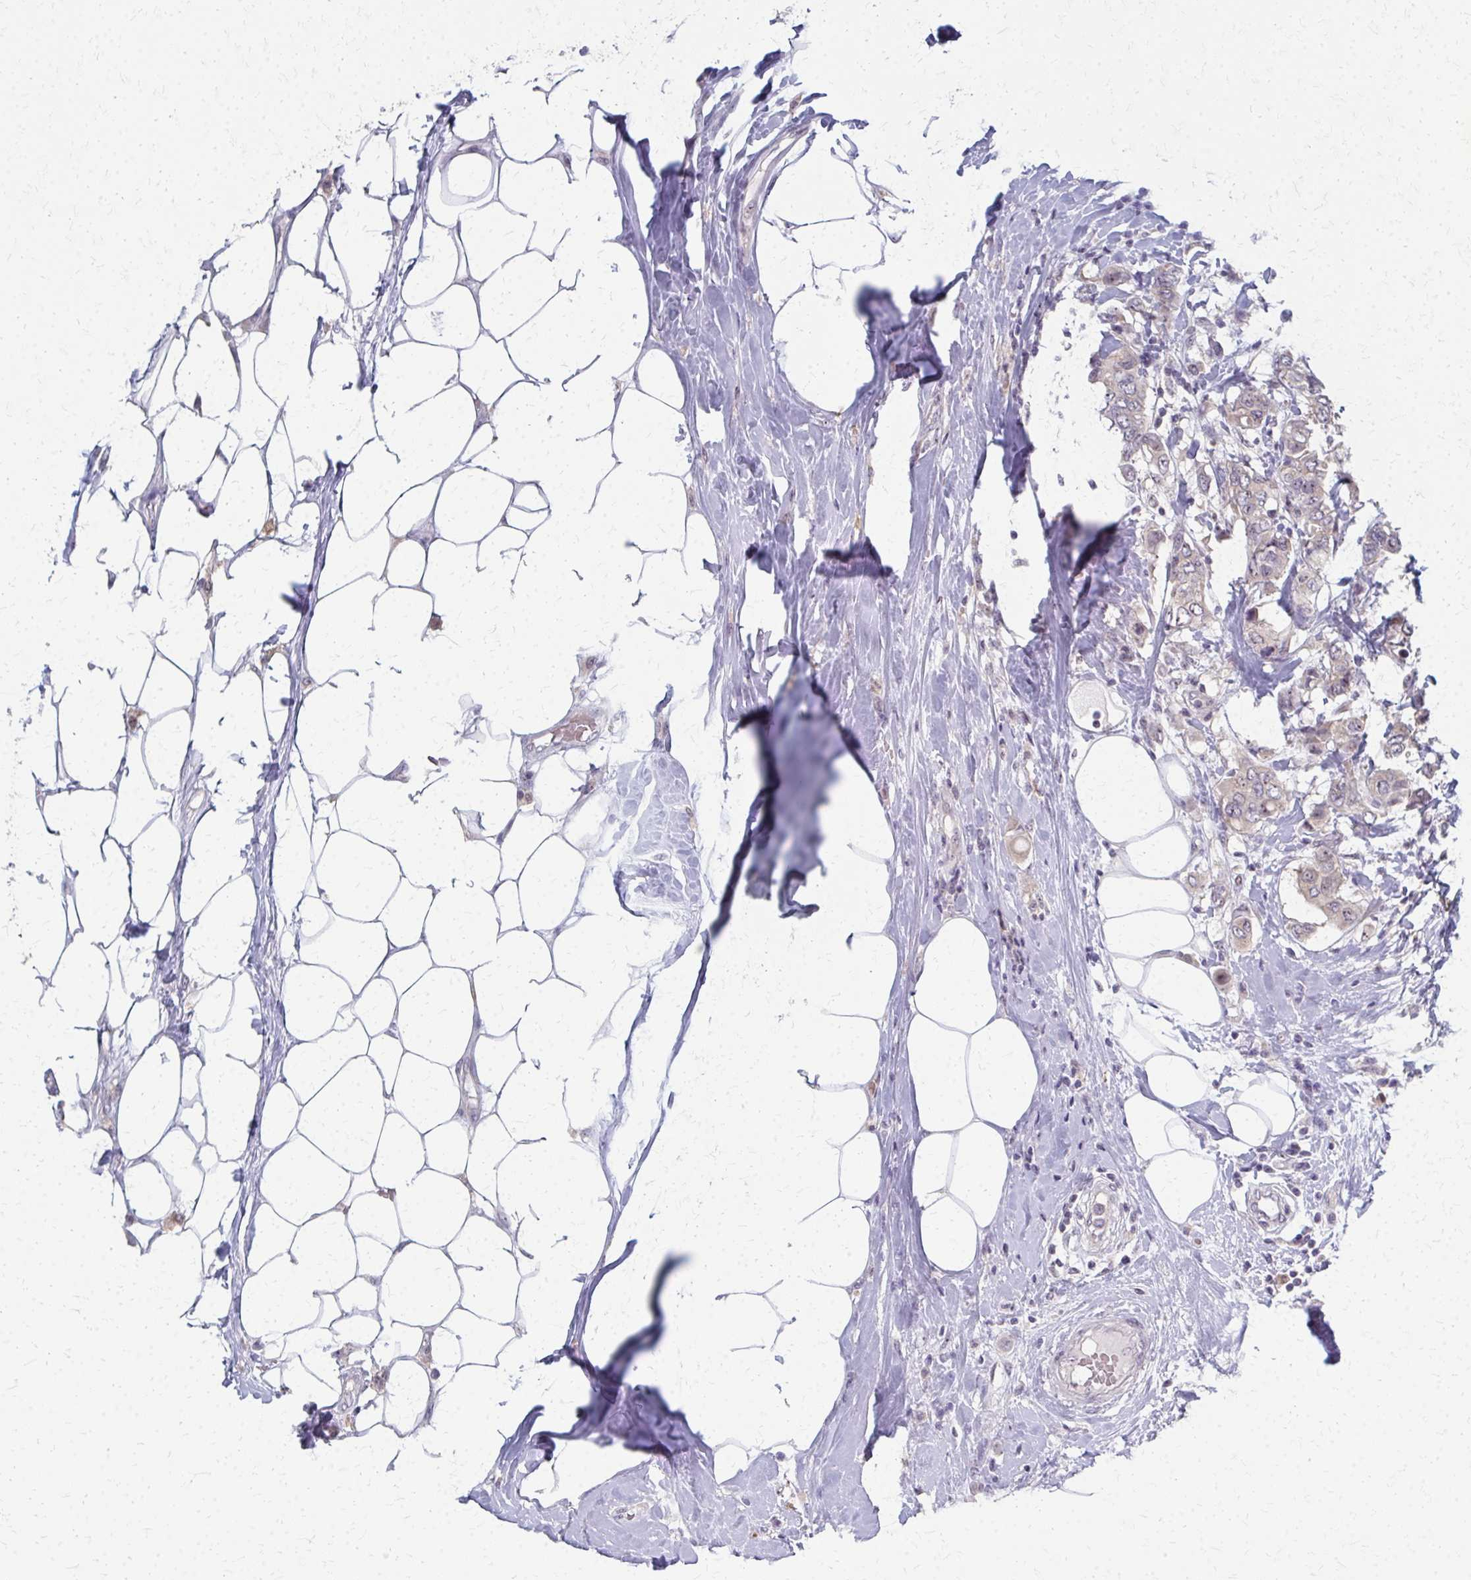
{"staining": {"intensity": "weak", "quantity": "<25%", "location": "cytoplasmic/membranous"}, "tissue": "breast cancer", "cell_type": "Tumor cells", "image_type": "cancer", "snomed": [{"axis": "morphology", "description": "Lobular carcinoma"}, {"axis": "topography", "description": "Breast"}], "caption": "Tumor cells show no significant protein expression in breast cancer (lobular carcinoma).", "gene": "NUDT16", "patient": {"sex": "female", "age": 51}}